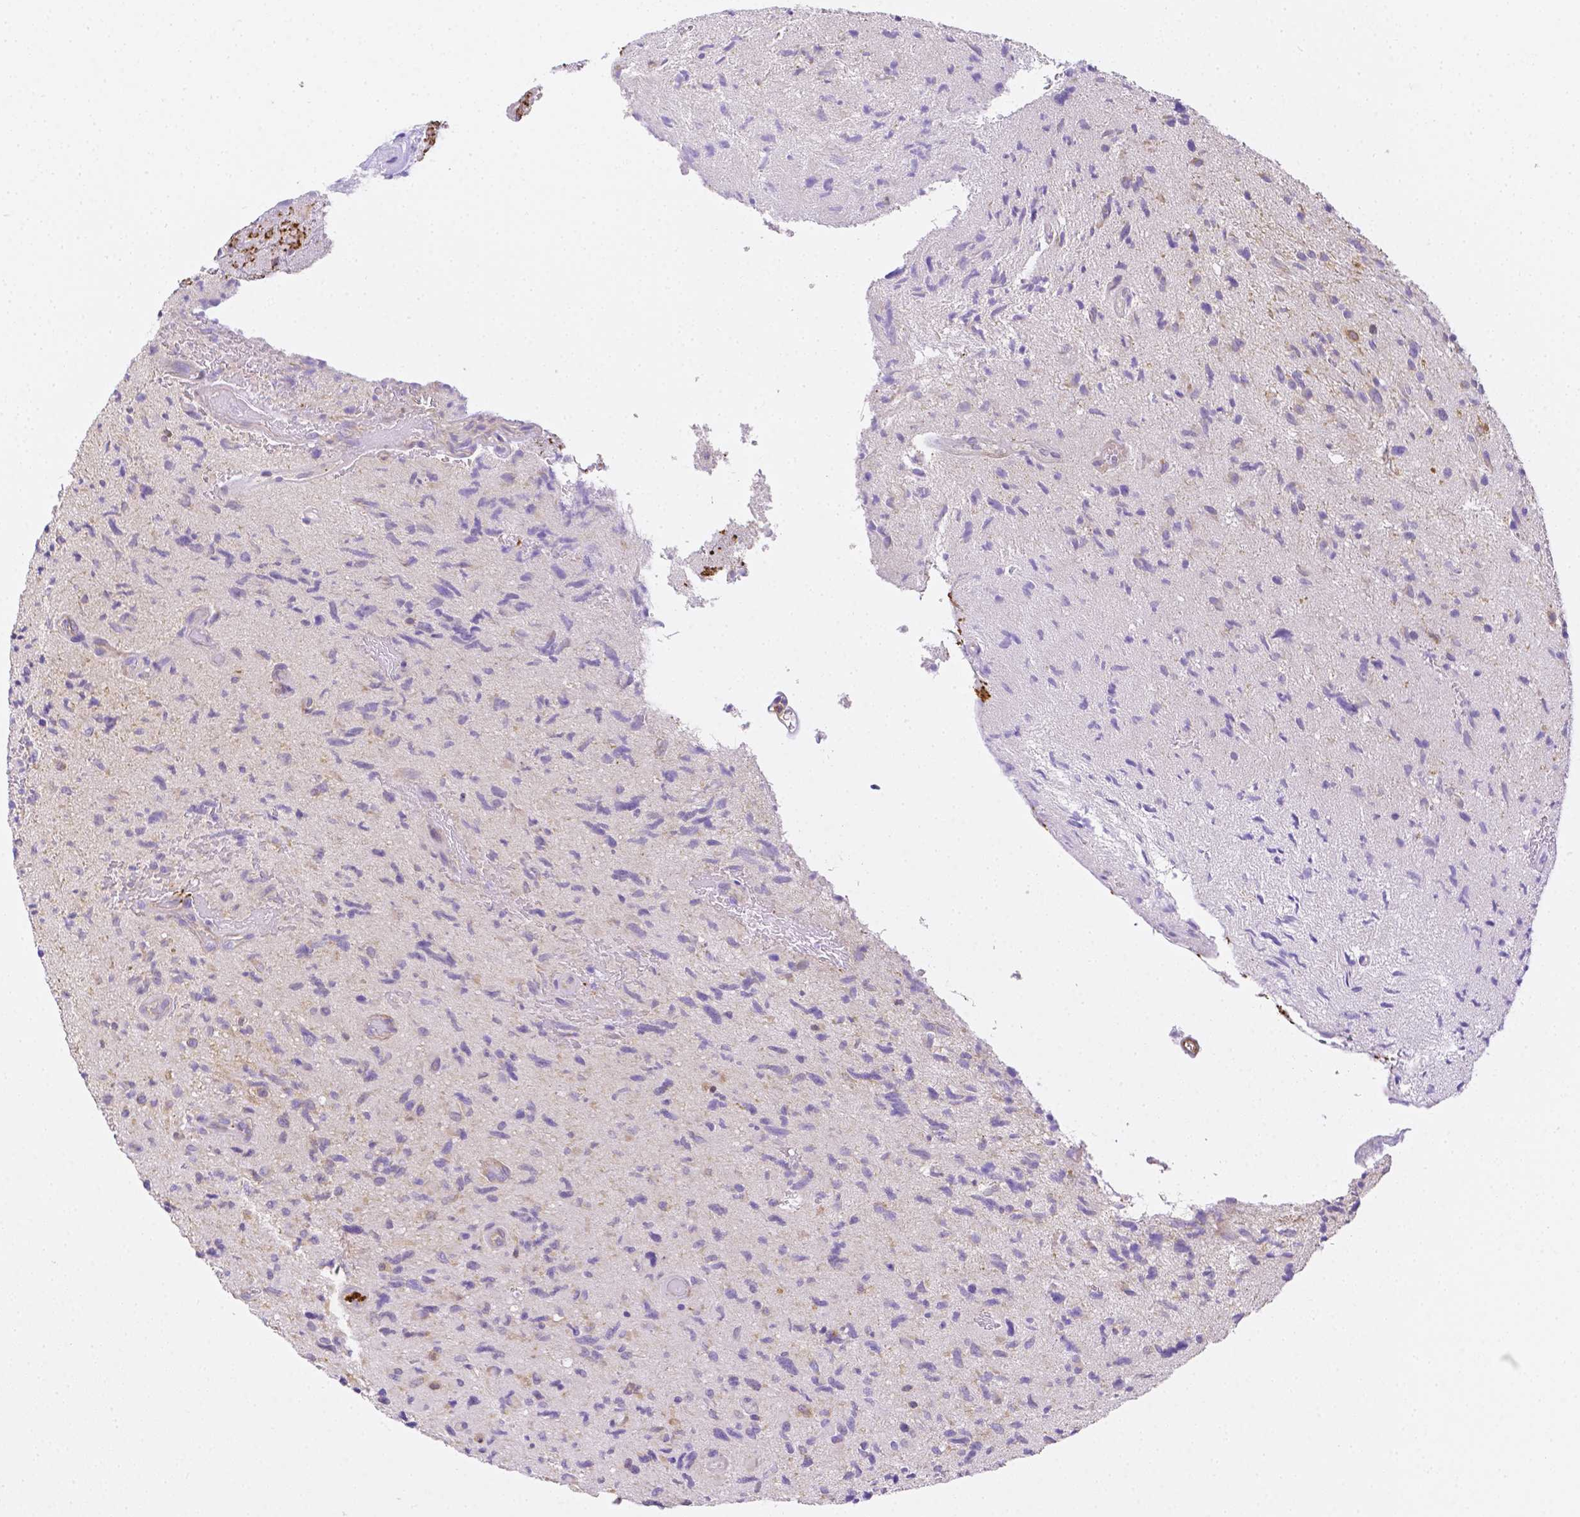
{"staining": {"intensity": "negative", "quantity": "none", "location": "none"}, "tissue": "glioma", "cell_type": "Tumor cells", "image_type": "cancer", "snomed": [{"axis": "morphology", "description": "Glioma, malignant, High grade"}, {"axis": "topography", "description": "Brain"}], "caption": "An image of glioma stained for a protein displays no brown staining in tumor cells. The staining is performed using DAB (3,3'-diaminobenzidine) brown chromogen with nuclei counter-stained in using hematoxylin.", "gene": "ASAH2", "patient": {"sex": "male", "age": 54}}